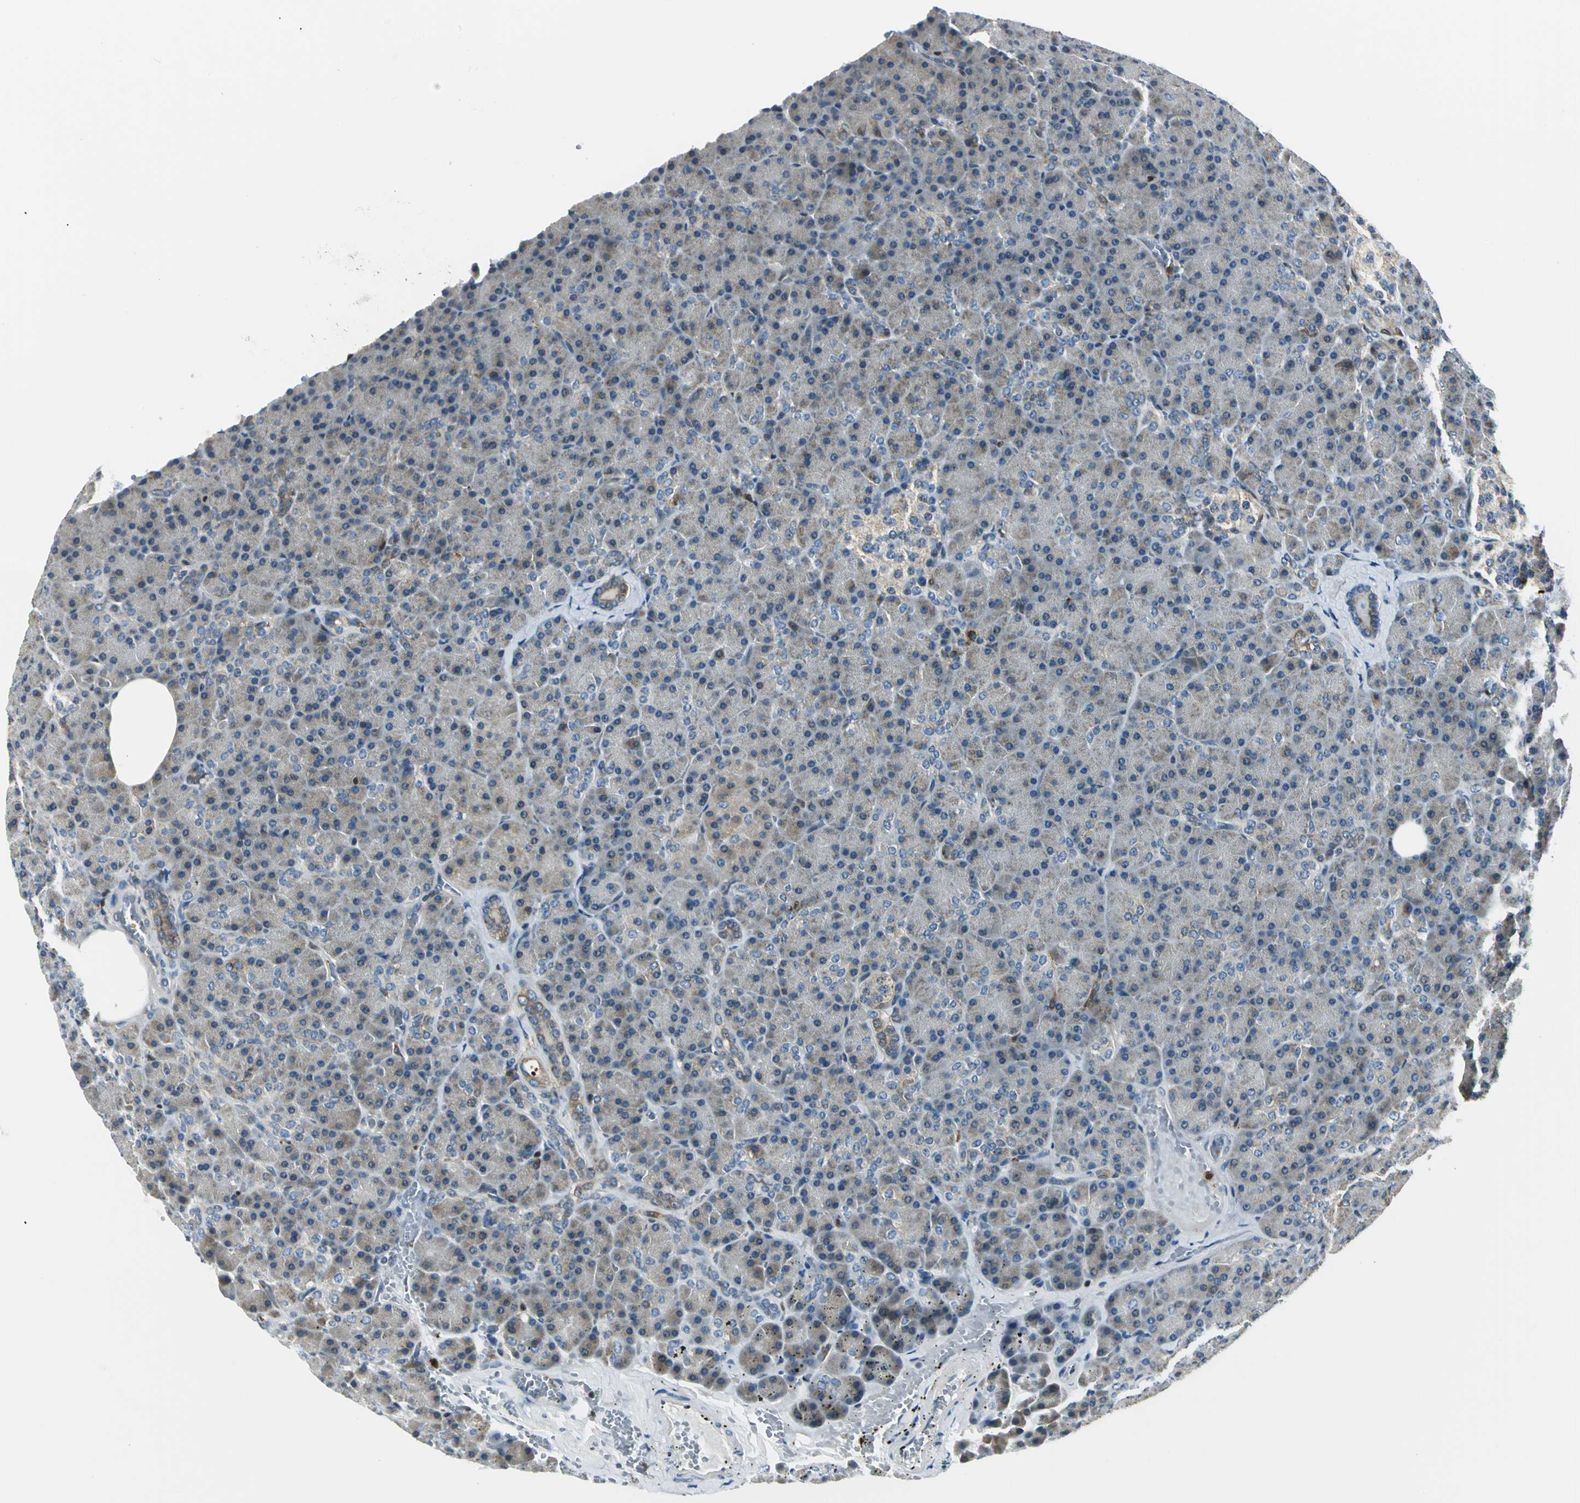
{"staining": {"intensity": "weak", "quantity": ">75%", "location": "cytoplasmic/membranous"}, "tissue": "pancreas", "cell_type": "Exocrine glandular cells", "image_type": "normal", "snomed": [{"axis": "morphology", "description": "Normal tissue, NOS"}, {"axis": "topography", "description": "Pancreas"}], "caption": "Unremarkable pancreas demonstrates weak cytoplasmic/membranous expression in about >75% of exocrine glandular cells, visualized by immunohistochemistry.", "gene": "USP40", "patient": {"sex": "female", "age": 35}}